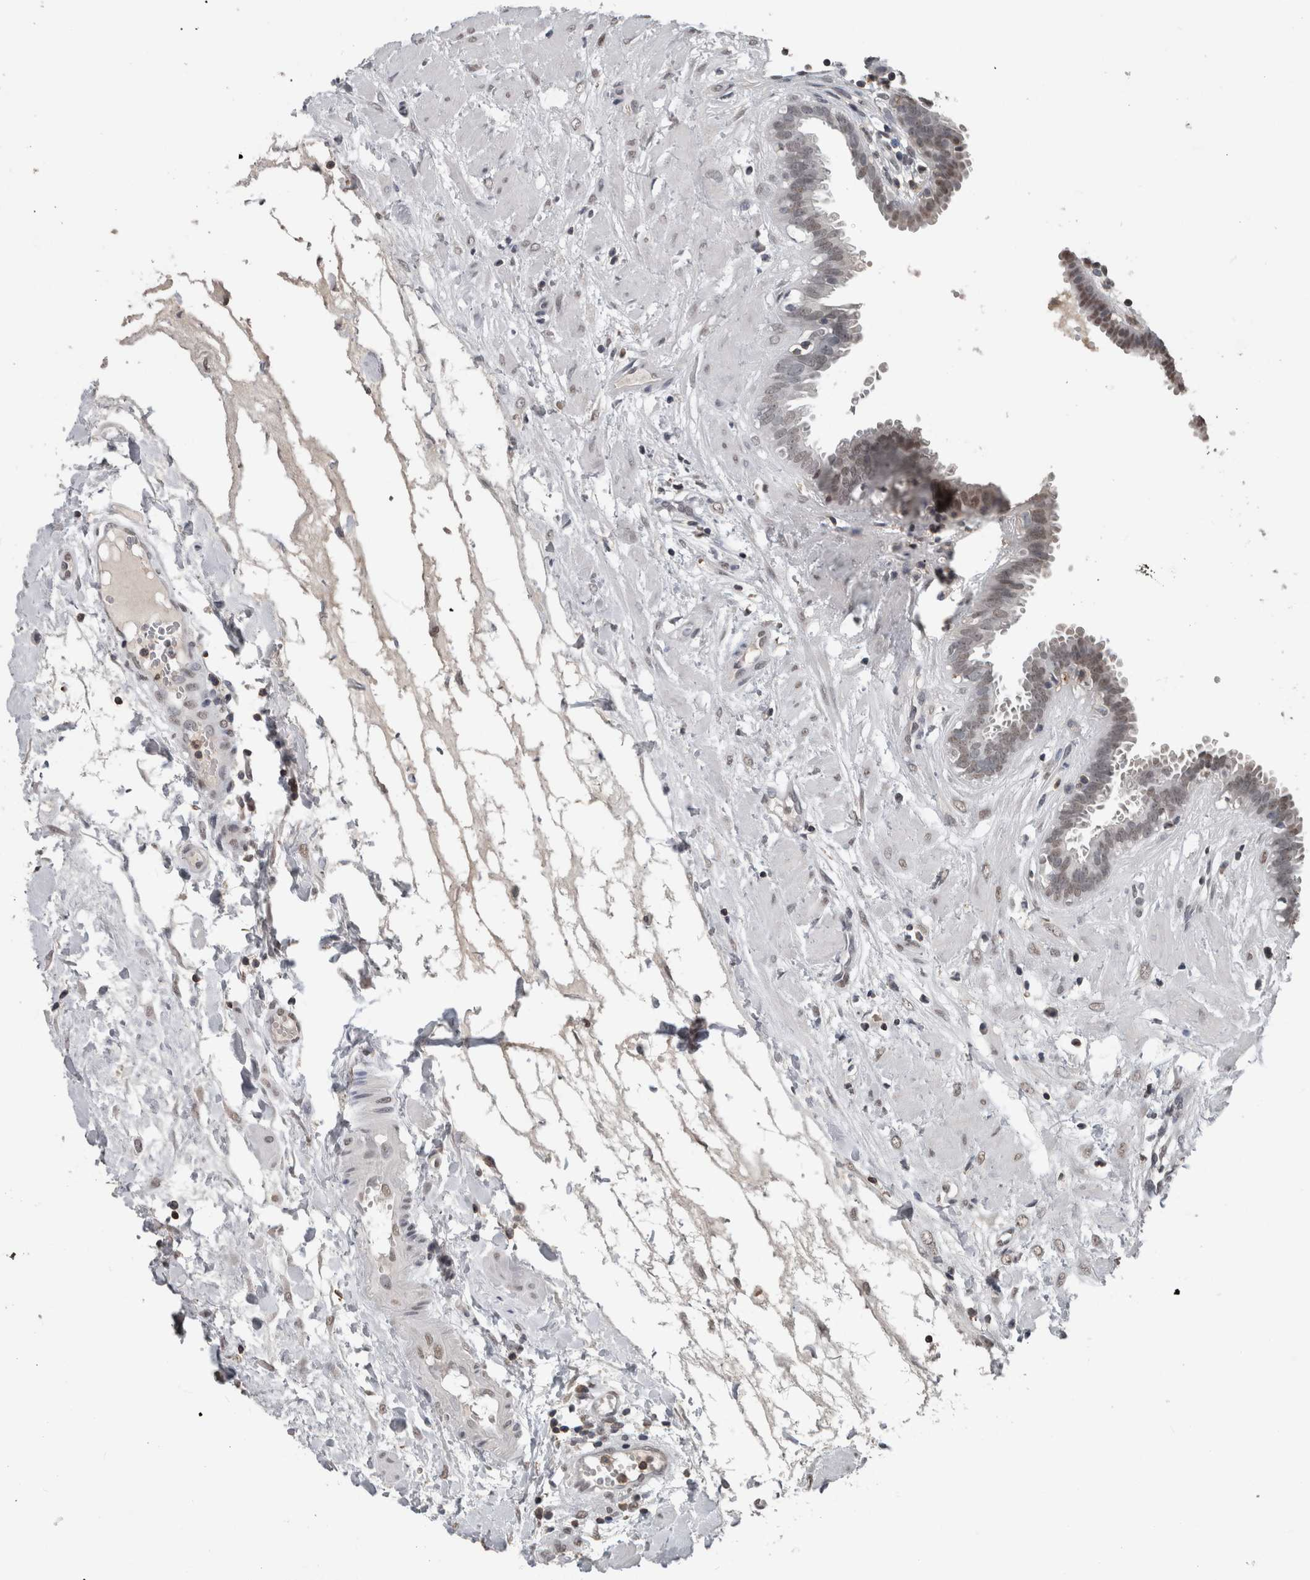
{"staining": {"intensity": "weak", "quantity": "<25%", "location": "nuclear"}, "tissue": "fallopian tube", "cell_type": "Glandular cells", "image_type": "normal", "snomed": [{"axis": "morphology", "description": "Normal tissue, NOS"}, {"axis": "topography", "description": "Fallopian tube"}, {"axis": "topography", "description": "Placenta"}], "caption": "Protein analysis of unremarkable fallopian tube exhibits no significant positivity in glandular cells. The staining is performed using DAB (3,3'-diaminobenzidine) brown chromogen with nuclei counter-stained in using hematoxylin.", "gene": "MAFF", "patient": {"sex": "female", "age": 32}}